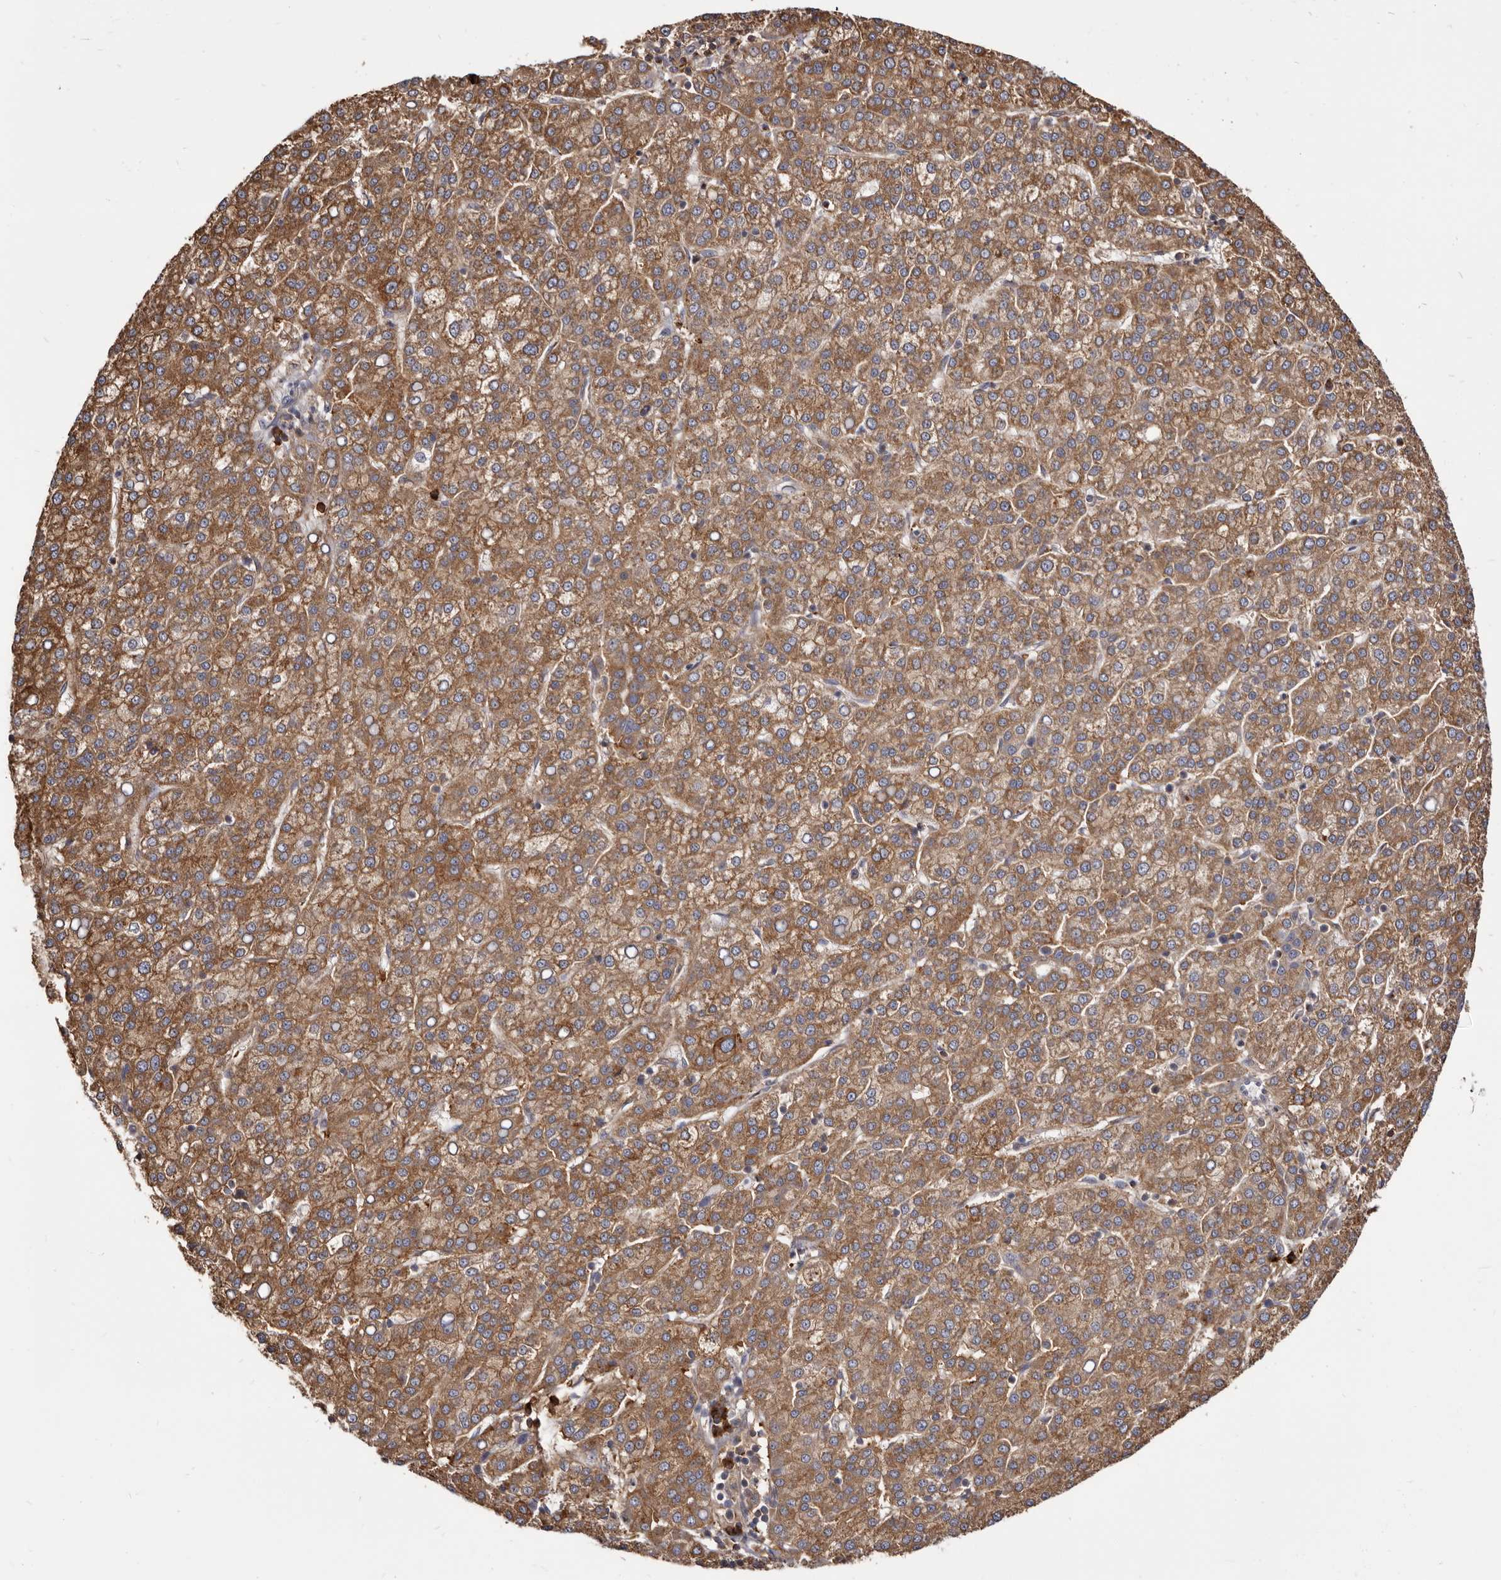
{"staining": {"intensity": "moderate", "quantity": ">75%", "location": "cytoplasmic/membranous"}, "tissue": "liver cancer", "cell_type": "Tumor cells", "image_type": "cancer", "snomed": [{"axis": "morphology", "description": "Carcinoma, Hepatocellular, NOS"}, {"axis": "topography", "description": "Liver"}], "caption": "Immunohistochemical staining of human liver hepatocellular carcinoma displays medium levels of moderate cytoplasmic/membranous protein staining in about >75% of tumor cells.", "gene": "TPD52", "patient": {"sex": "female", "age": 58}}